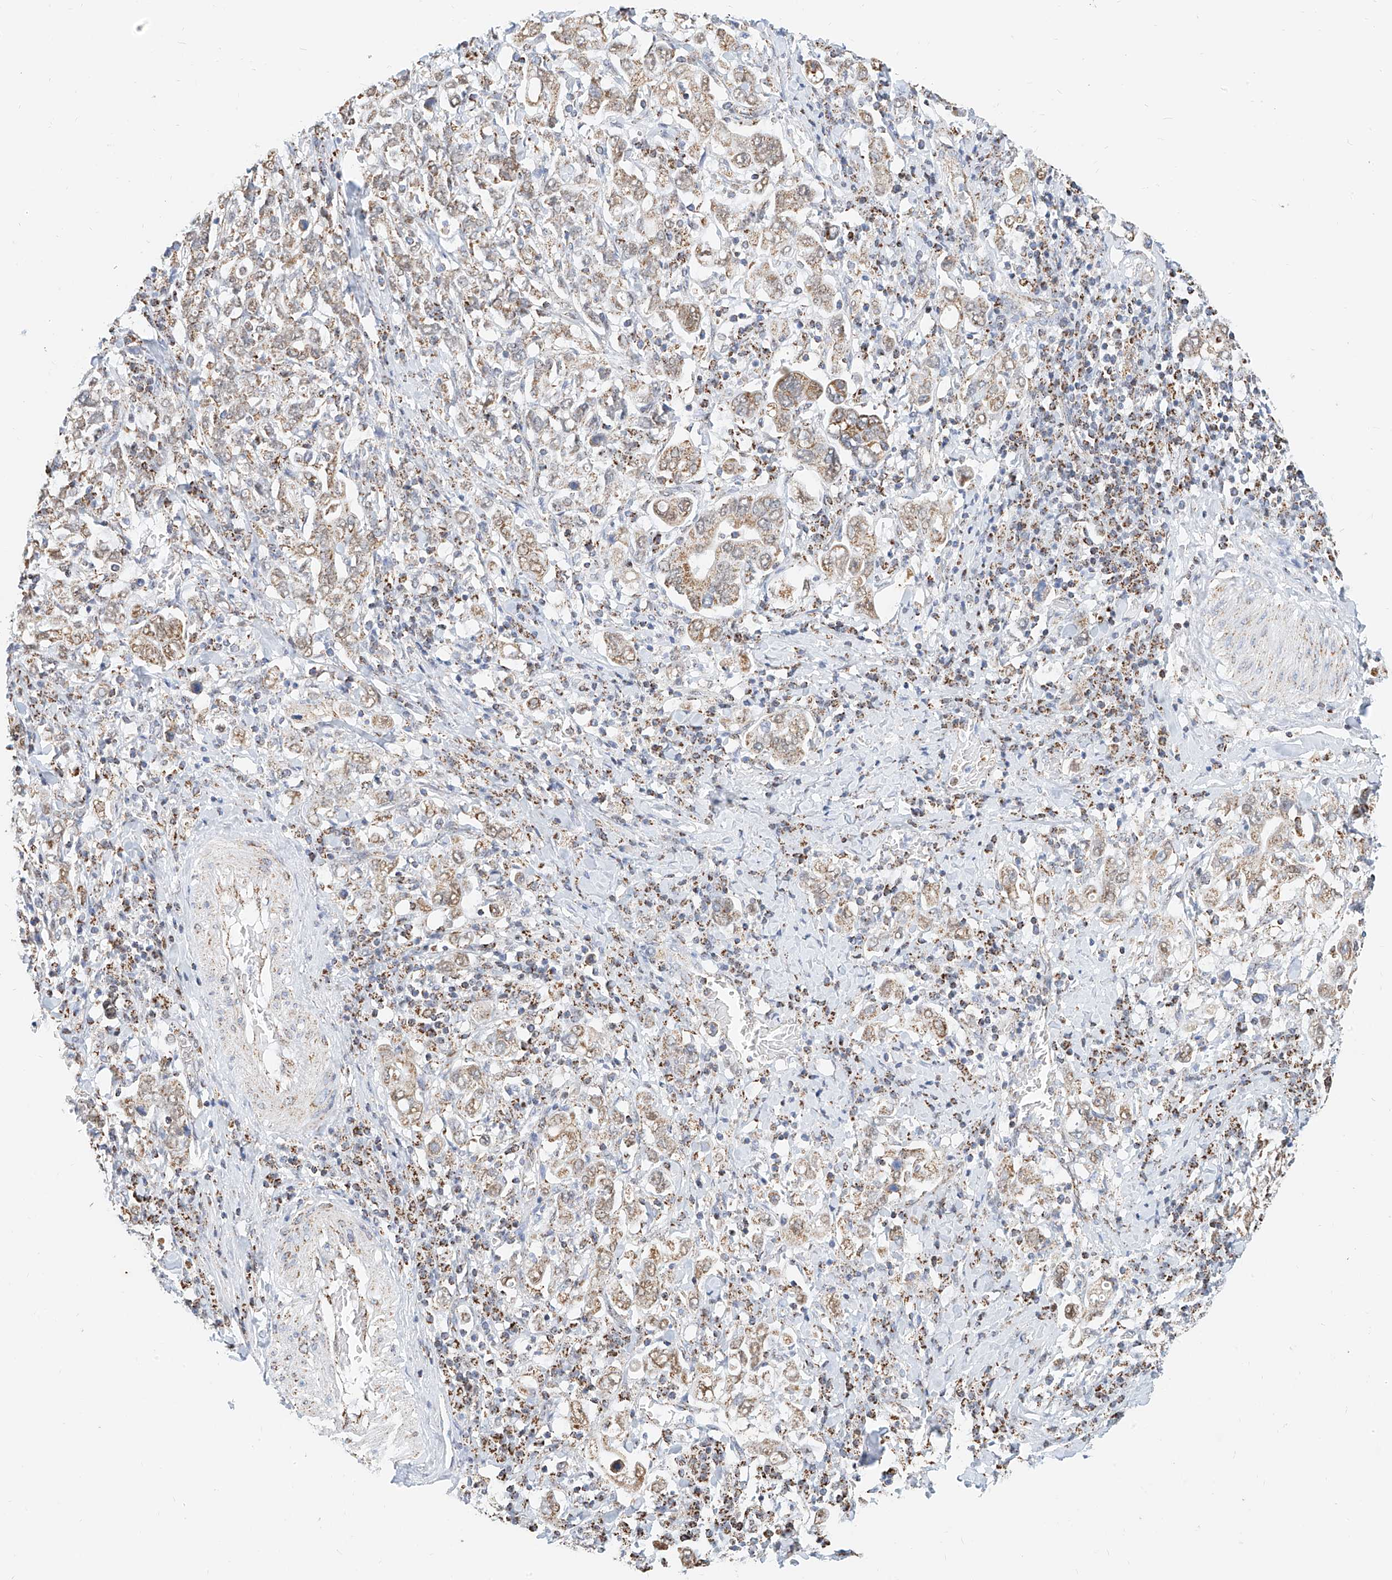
{"staining": {"intensity": "moderate", "quantity": ">75%", "location": "cytoplasmic/membranous"}, "tissue": "stomach cancer", "cell_type": "Tumor cells", "image_type": "cancer", "snomed": [{"axis": "morphology", "description": "Adenocarcinoma, NOS"}, {"axis": "topography", "description": "Stomach, upper"}], "caption": "Immunohistochemistry micrograph of stomach cancer (adenocarcinoma) stained for a protein (brown), which demonstrates medium levels of moderate cytoplasmic/membranous positivity in about >75% of tumor cells.", "gene": "NALCN", "patient": {"sex": "male", "age": 62}}